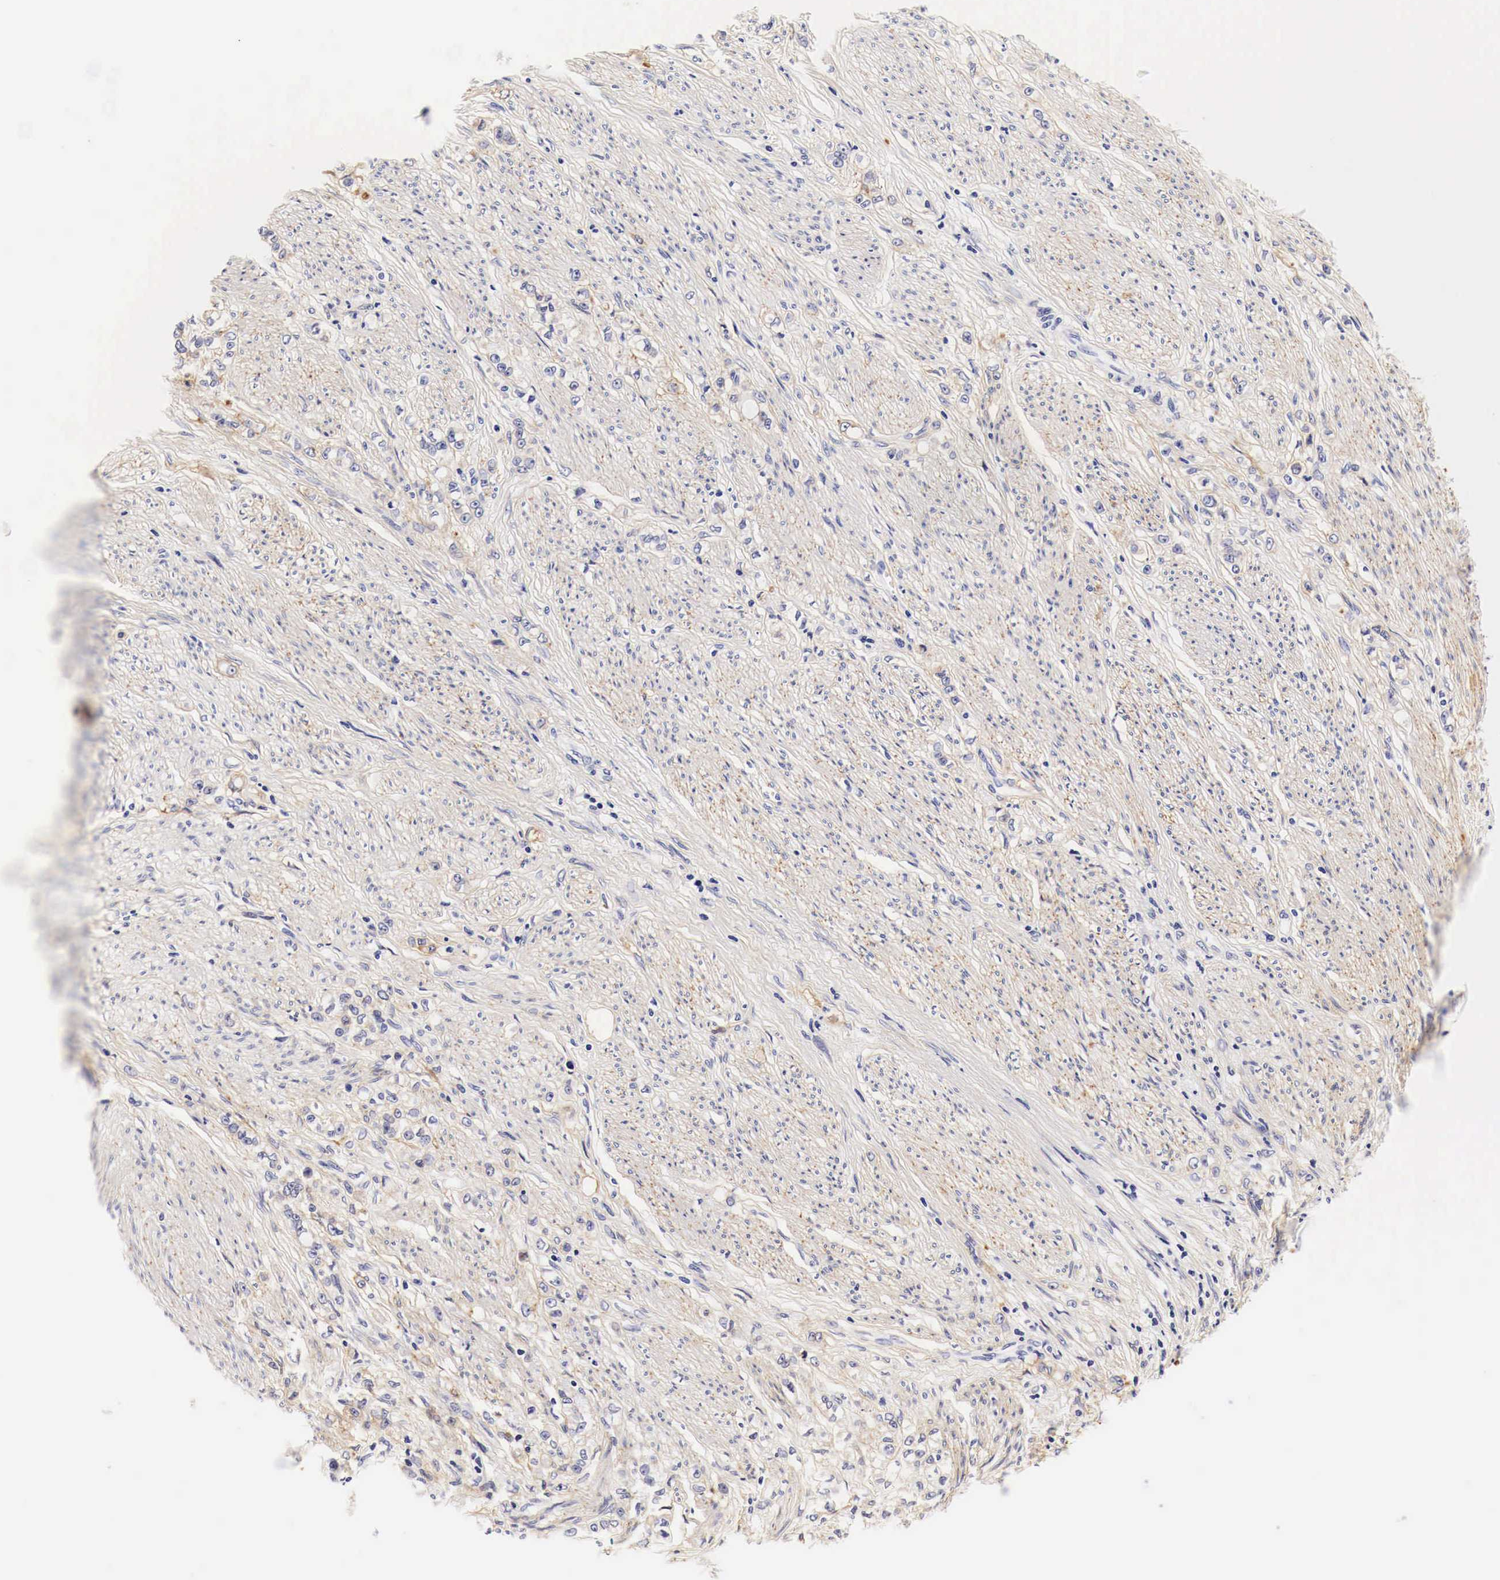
{"staining": {"intensity": "negative", "quantity": "none", "location": "none"}, "tissue": "stomach cancer", "cell_type": "Tumor cells", "image_type": "cancer", "snomed": [{"axis": "morphology", "description": "Adenocarcinoma, NOS"}, {"axis": "topography", "description": "Stomach"}], "caption": "Tumor cells show no significant protein positivity in stomach cancer (adenocarcinoma).", "gene": "EGFR", "patient": {"sex": "male", "age": 72}}